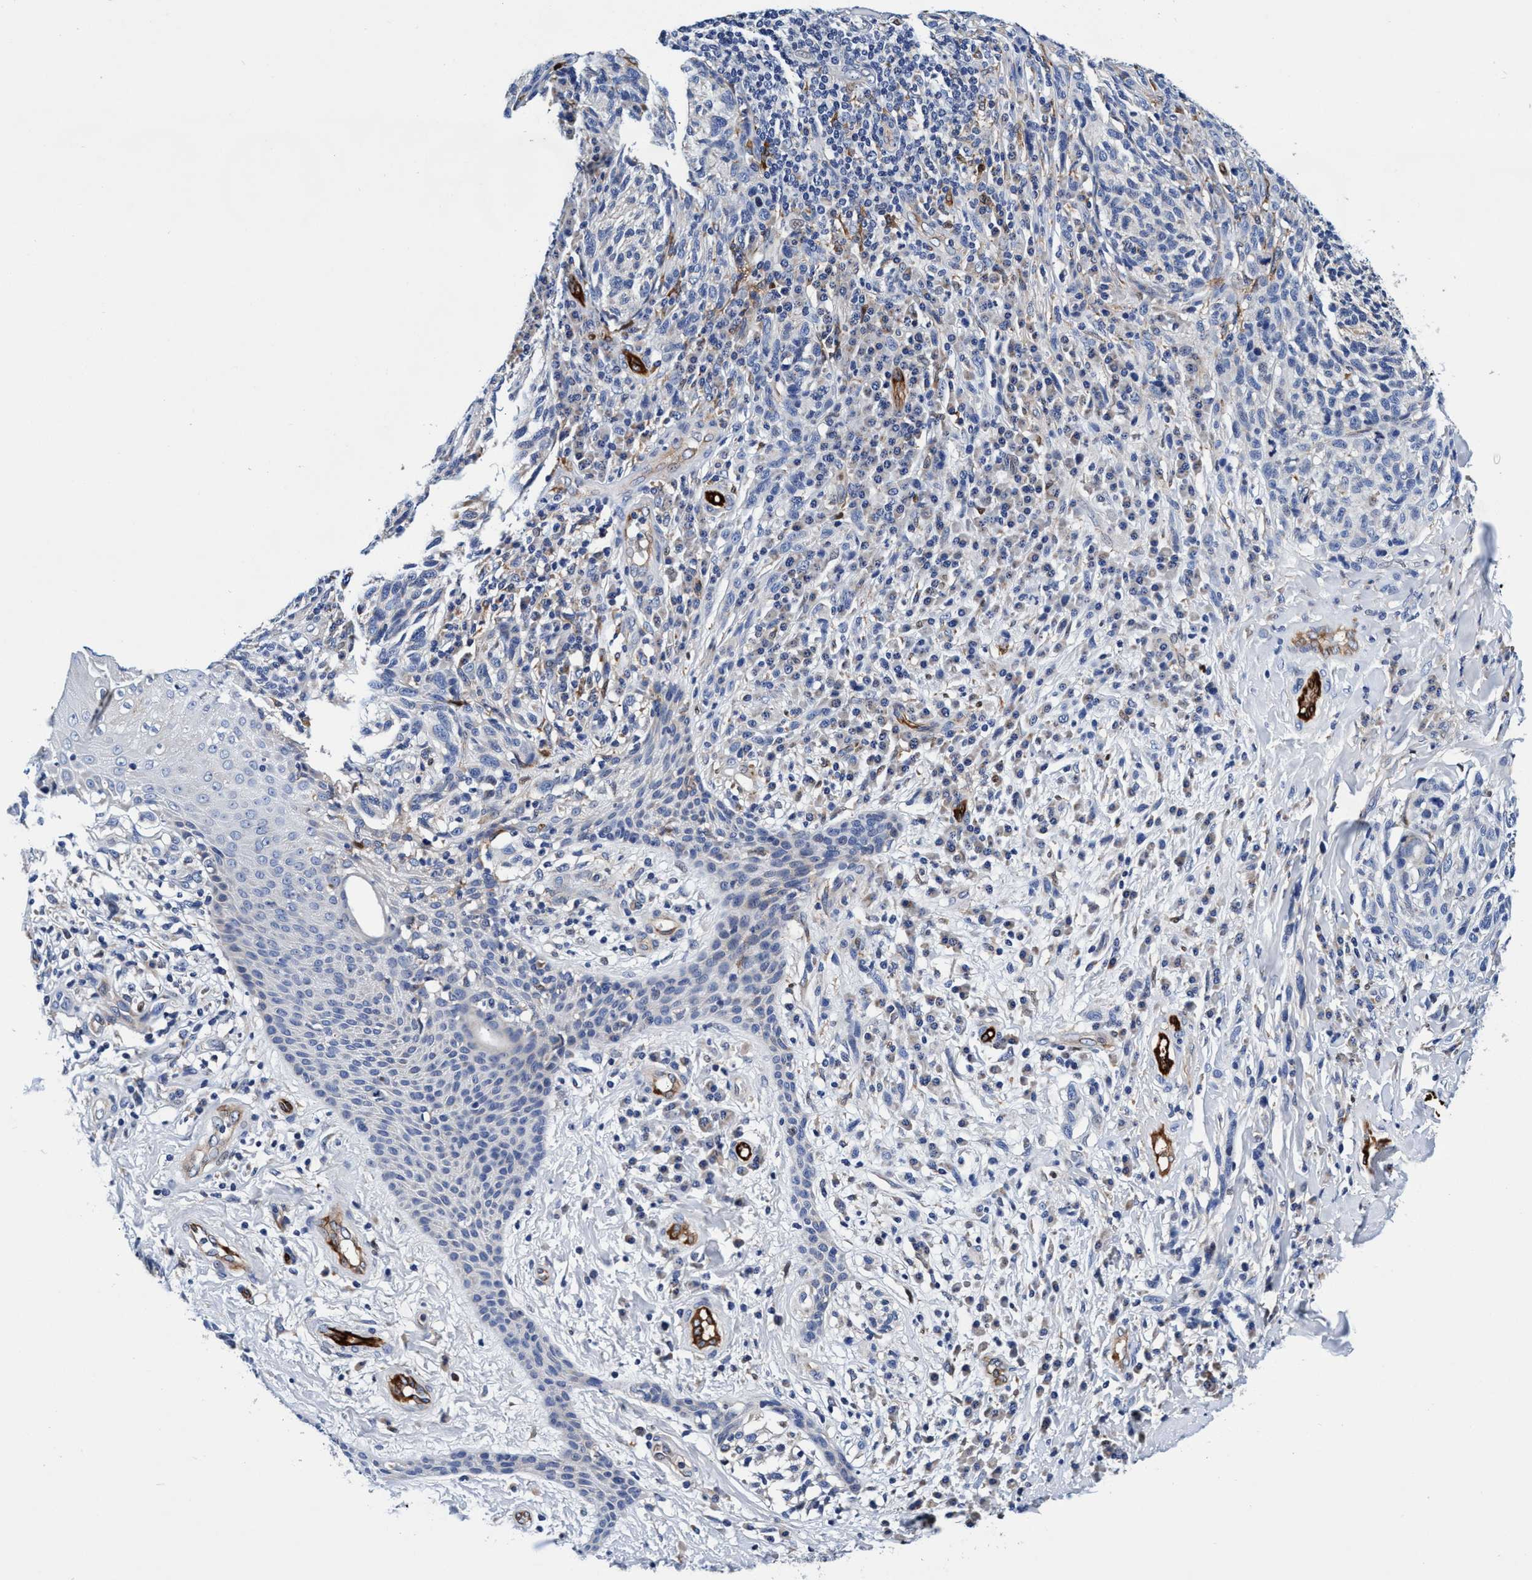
{"staining": {"intensity": "negative", "quantity": "none", "location": "none"}, "tissue": "melanoma", "cell_type": "Tumor cells", "image_type": "cancer", "snomed": [{"axis": "morphology", "description": "Malignant melanoma, NOS"}, {"axis": "topography", "description": "Skin"}], "caption": "This is an immunohistochemistry micrograph of malignant melanoma. There is no positivity in tumor cells.", "gene": "UBALD2", "patient": {"sex": "female", "age": 73}}